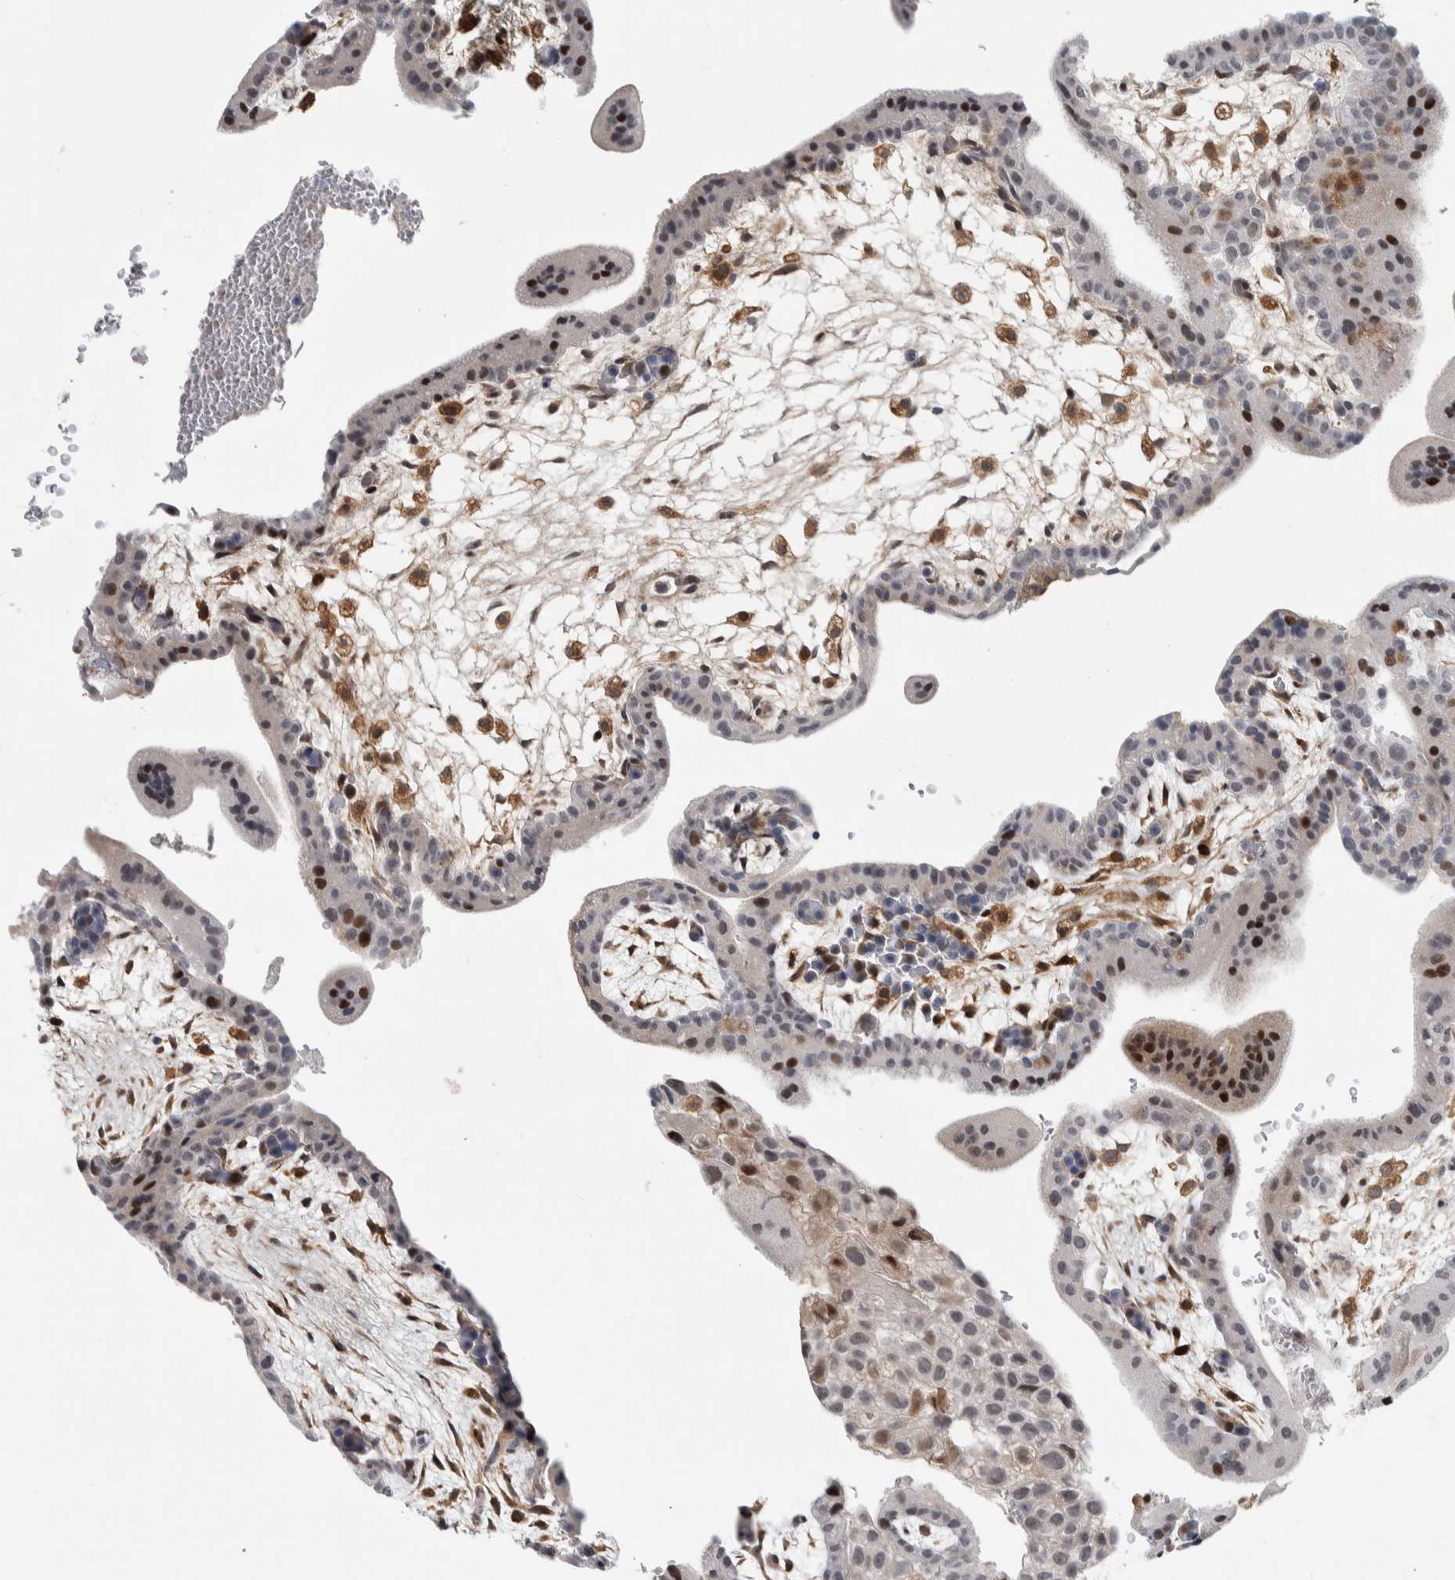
{"staining": {"intensity": "weak", "quantity": ">75%", "location": "cytoplasmic/membranous,nuclear"}, "tissue": "placenta", "cell_type": "Decidual cells", "image_type": "normal", "snomed": [{"axis": "morphology", "description": "Normal tissue, NOS"}, {"axis": "topography", "description": "Placenta"}], "caption": "High-power microscopy captured an immunohistochemistry histopathology image of benign placenta, revealing weak cytoplasmic/membranous,nuclear expression in about >75% of decidual cells.", "gene": "MSL1", "patient": {"sex": "female", "age": 35}}